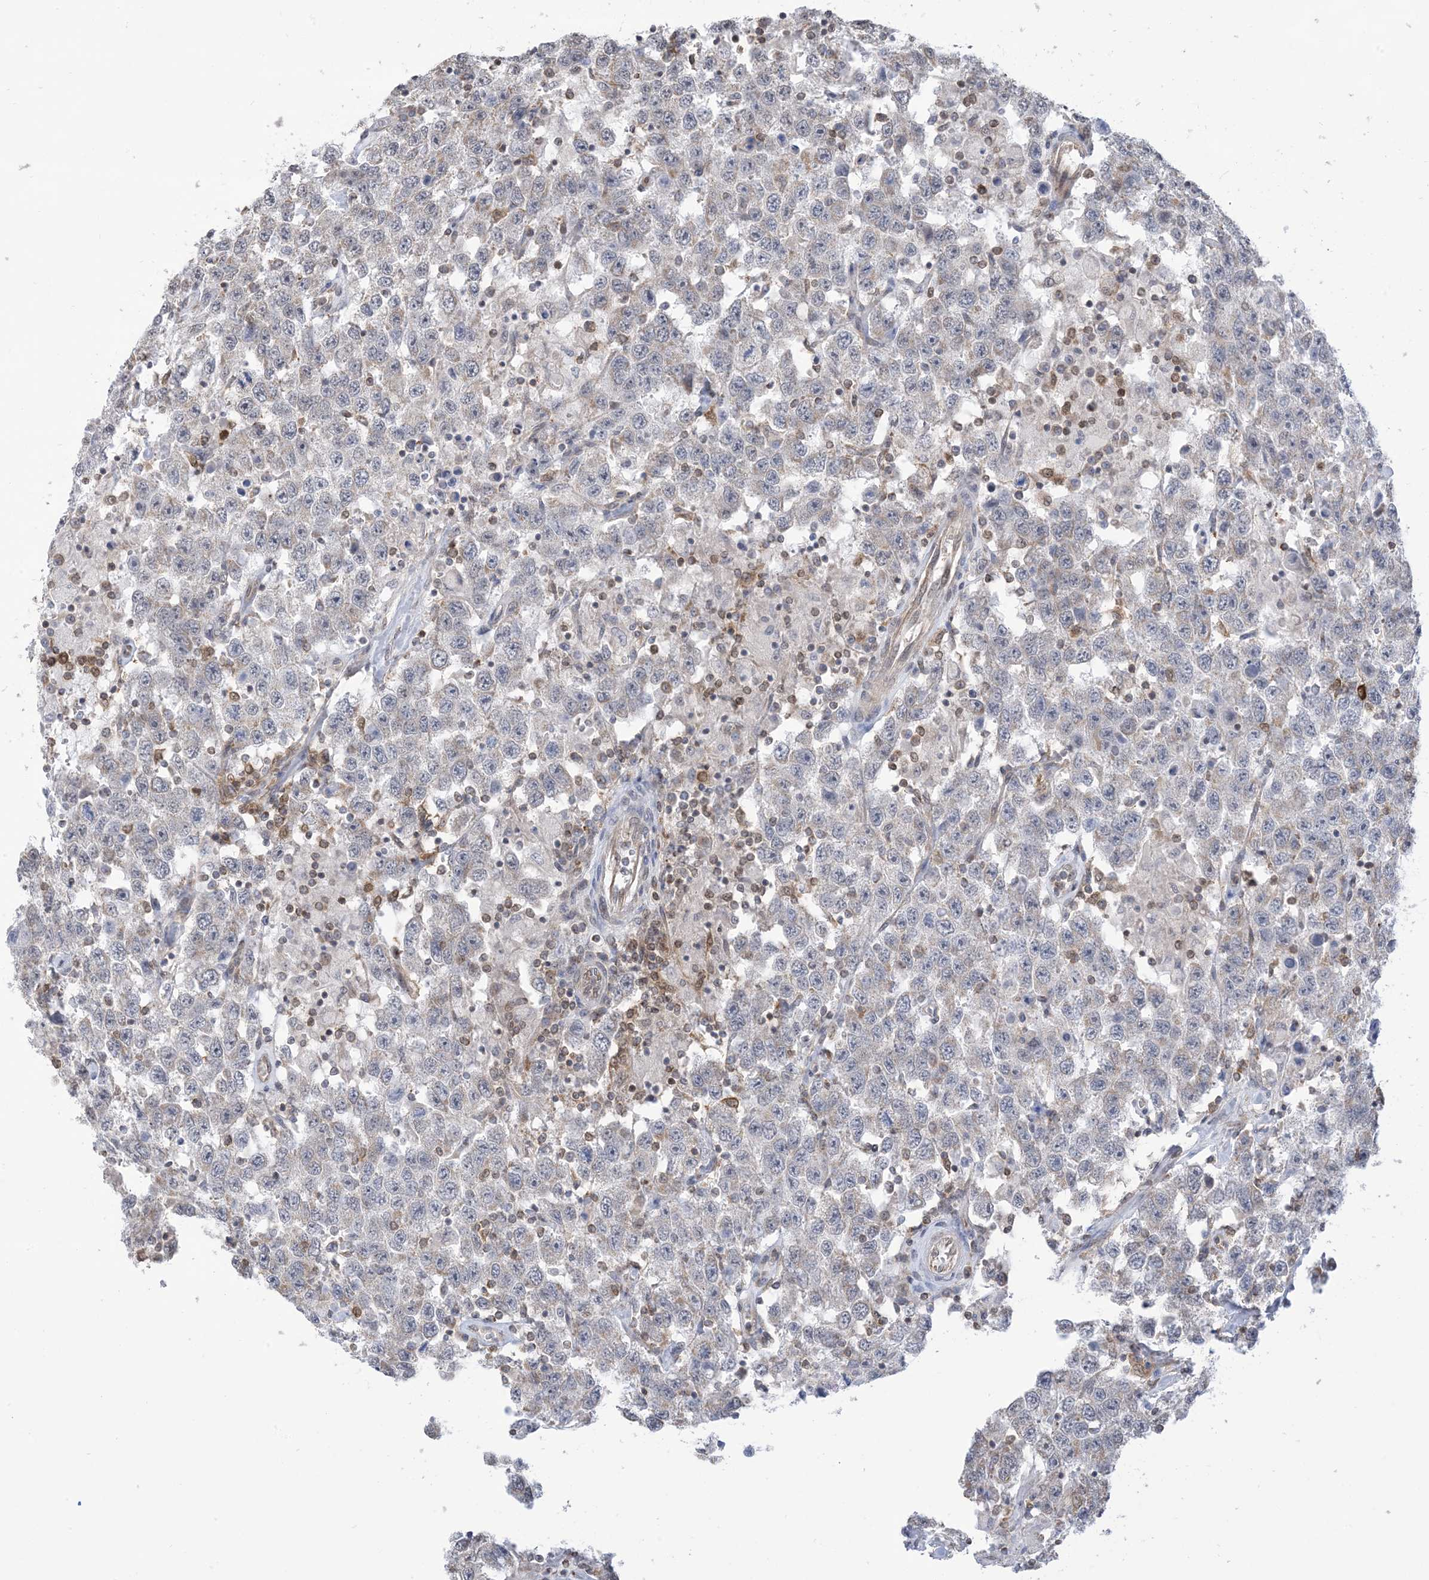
{"staining": {"intensity": "negative", "quantity": "none", "location": "none"}, "tissue": "testis cancer", "cell_type": "Tumor cells", "image_type": "cancer", "snomed": [{"axis": "morphology", "description": "Seminoma, NOS"}, {"axis": "topography", "description": "Testis"}], "caption": "Histopathology image shows no protein staining in tumor cells of seminoma (testis) tissue. Brightfield microscopy of IHC stained with DAB (3,3'-diaminobenzidine) (brown) and hematoxylin (blue), captured at high magnification.", "gene": "CASP4", "patient": {"sex": "male", "age": 41}}